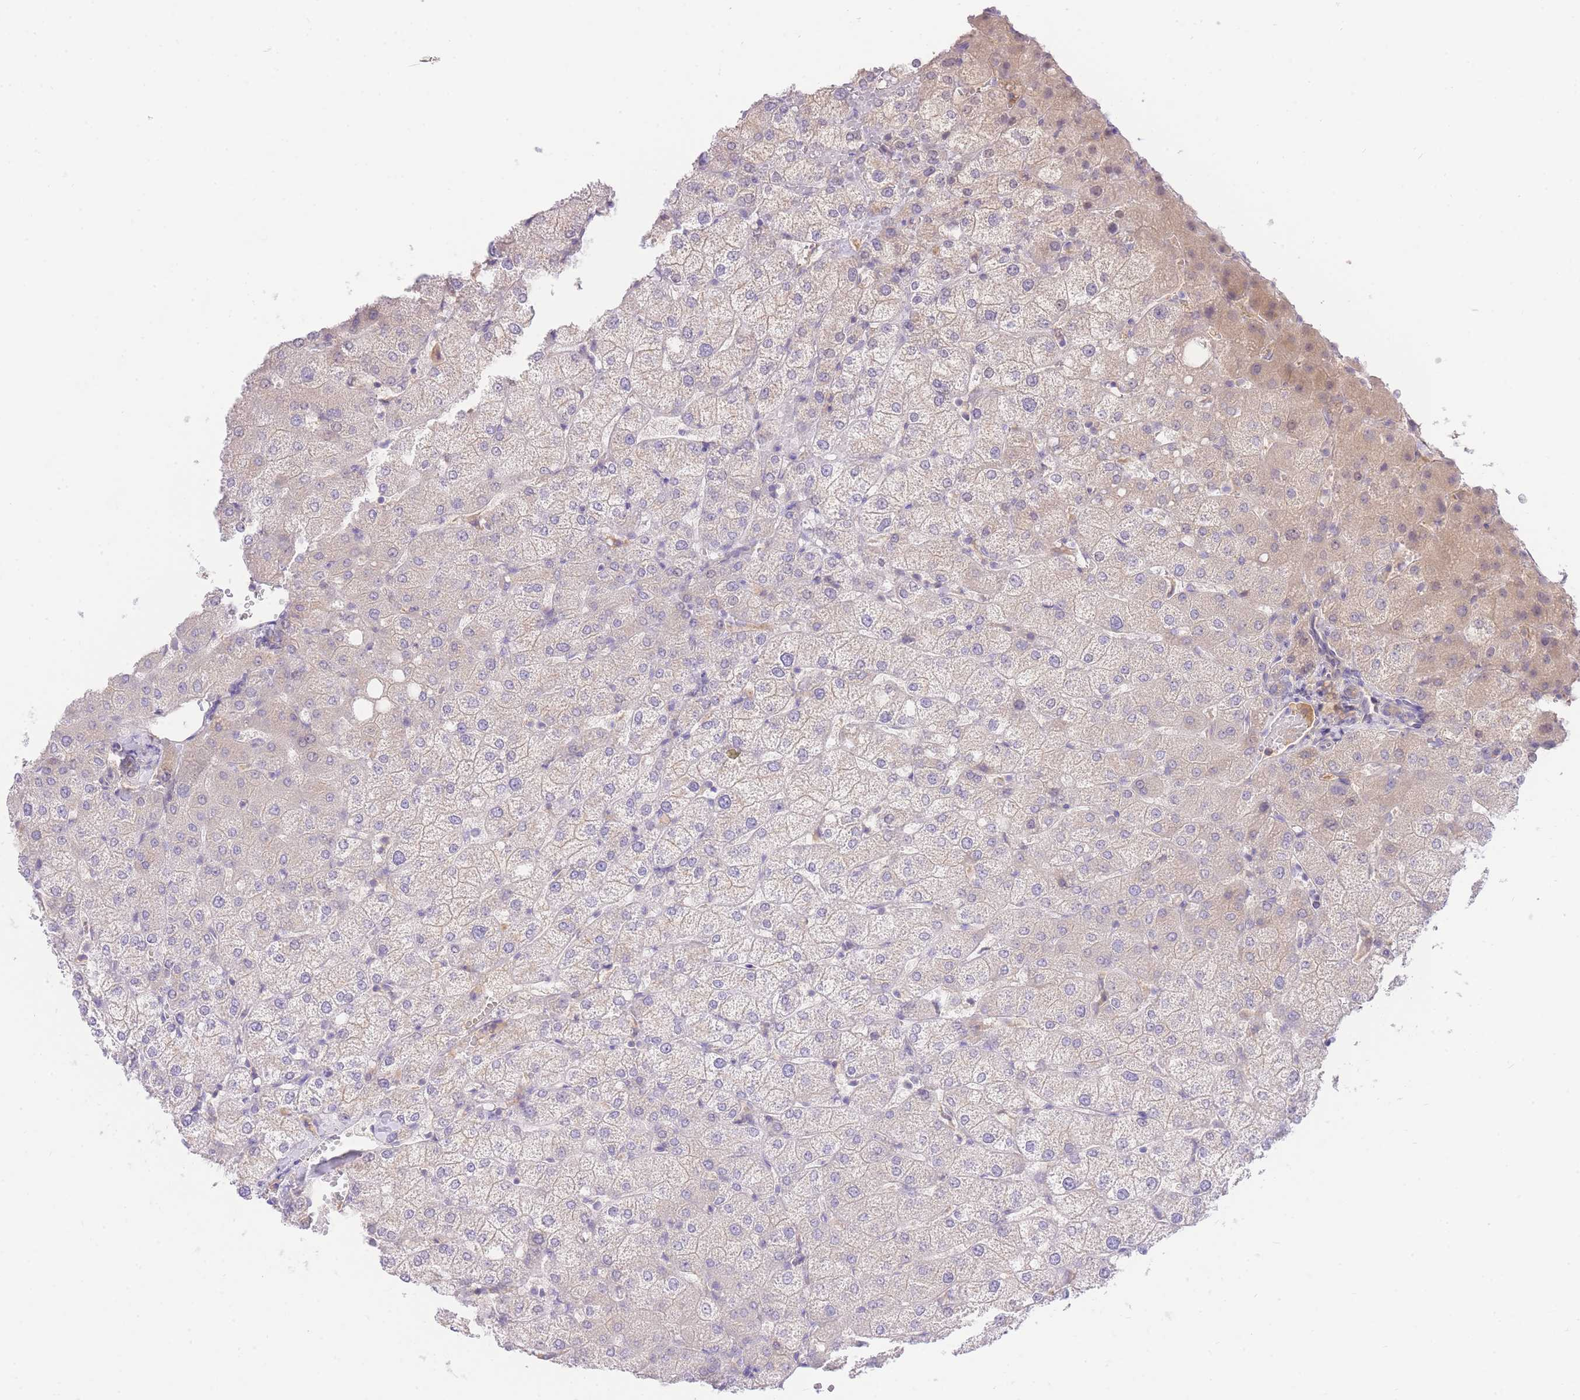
{"staining": {"intensity": "negative", "quantity": "none", "location": "none"}, "tissue": "liver", "cell_type": "Cholangiocytes", "image_type": "normal", "snomed": [{"axis": "morphology", "description": "Normal tissue, NOS"}, {"axis": "topography", "description": "Liver"}], "caption": "The immunohistochemistry photomicrograph has no significant positivity in cholangiocytes of liver.", "gene": "LIPH", "patient": {"sex": "female", "age": 54}}